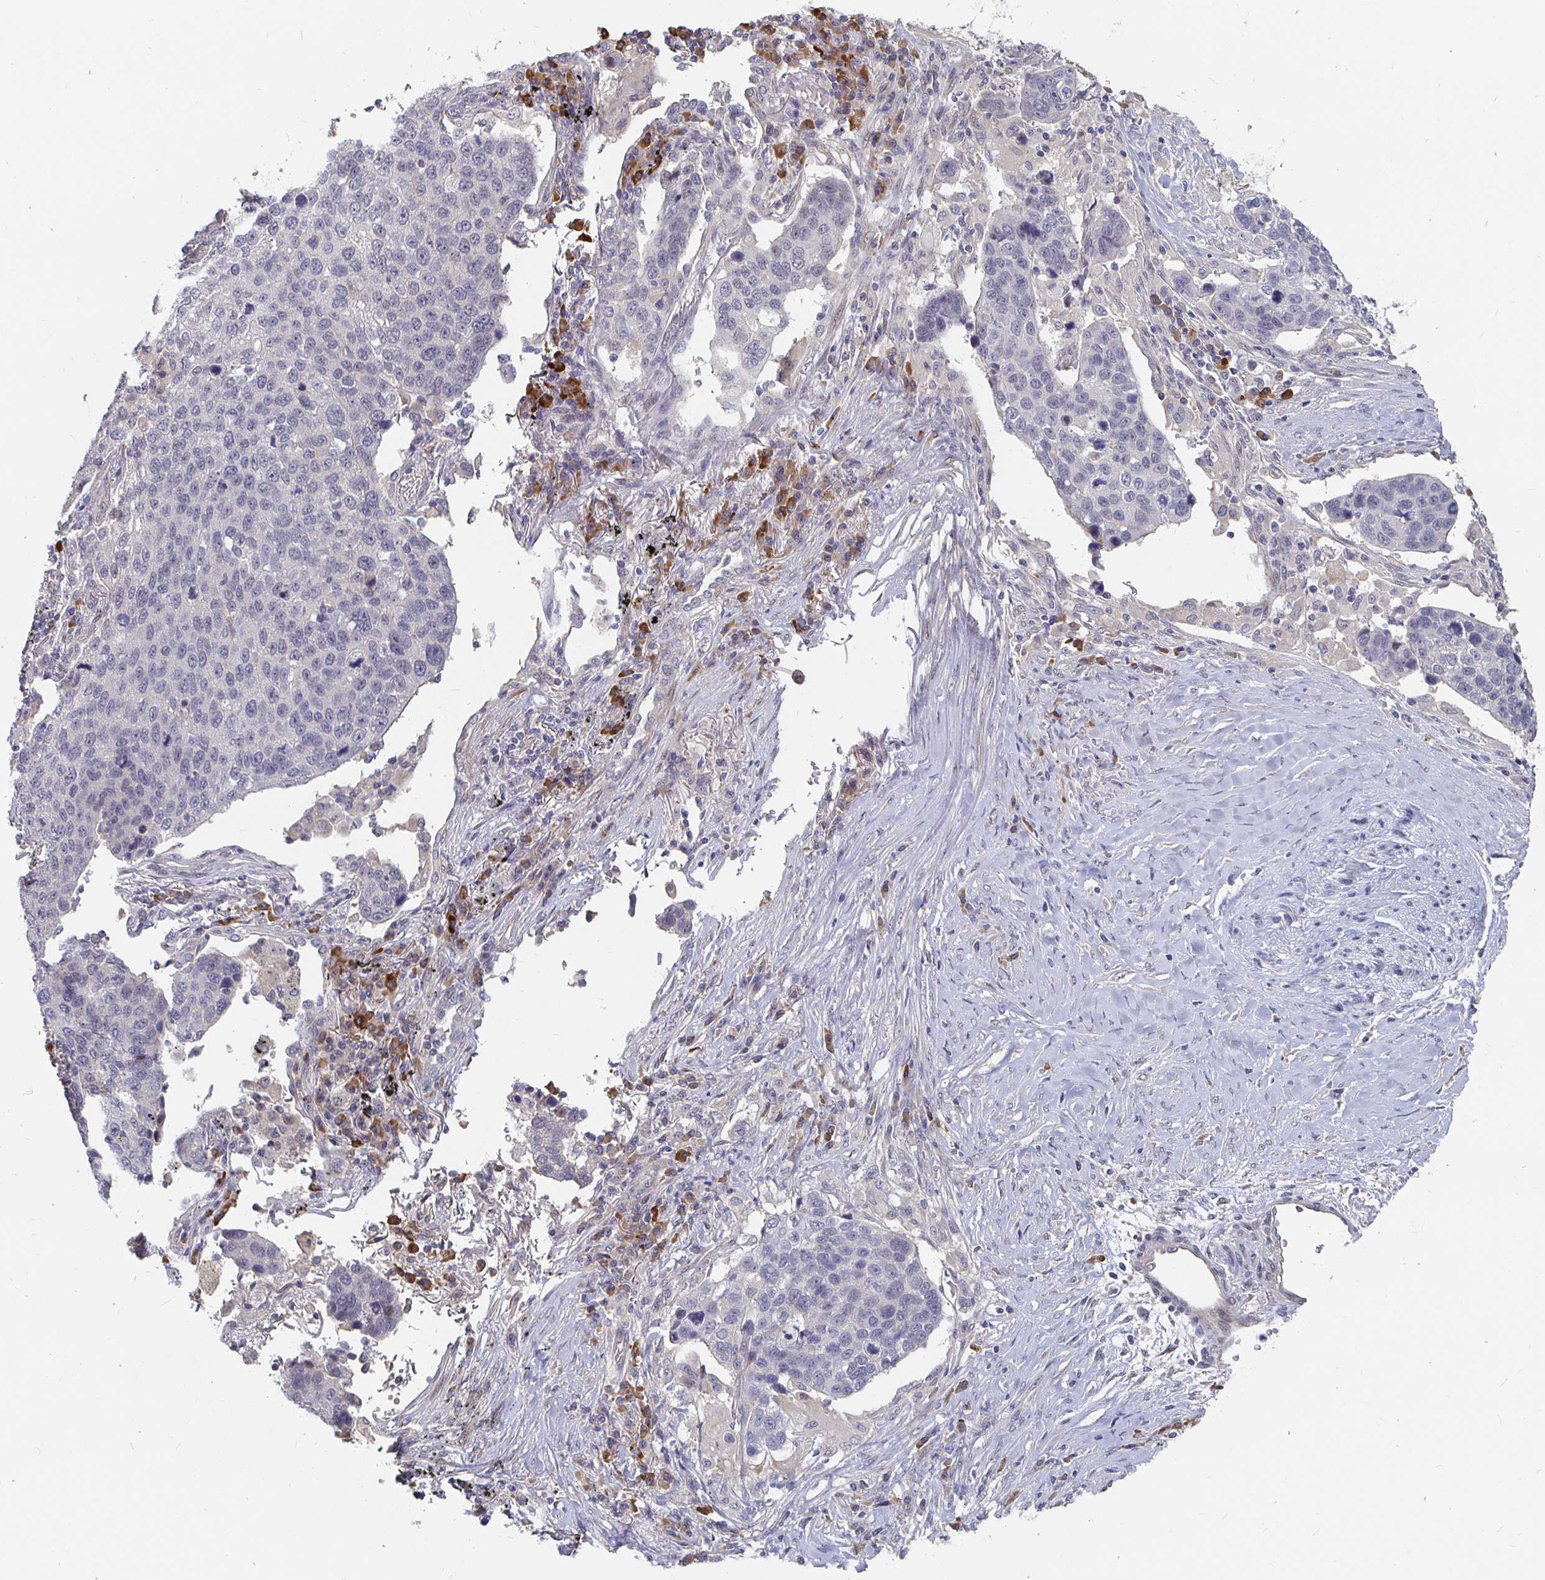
{"staining": {"intensity": "negative", "quantity": "none", "location": "none"}, "tissue": "lung cancer", "cell_type": "Tumor cells", "image_type": "cancer", "snomed": [{"axis": "morphology", "description": "Squamous cell carcinoma, NOS"}, {"axis": "topography", "description": "Lymph node"}, {"axis": "topography", "description": "Lung"}], "caption": "The micrograph displays no significant positivity in tumor cells of squamous cell carcinoma (lung). (IHC, brightfield microscopy, high magnification).", "gene": "MEIS1", "patient": {"sex": "male", "age": 61}}